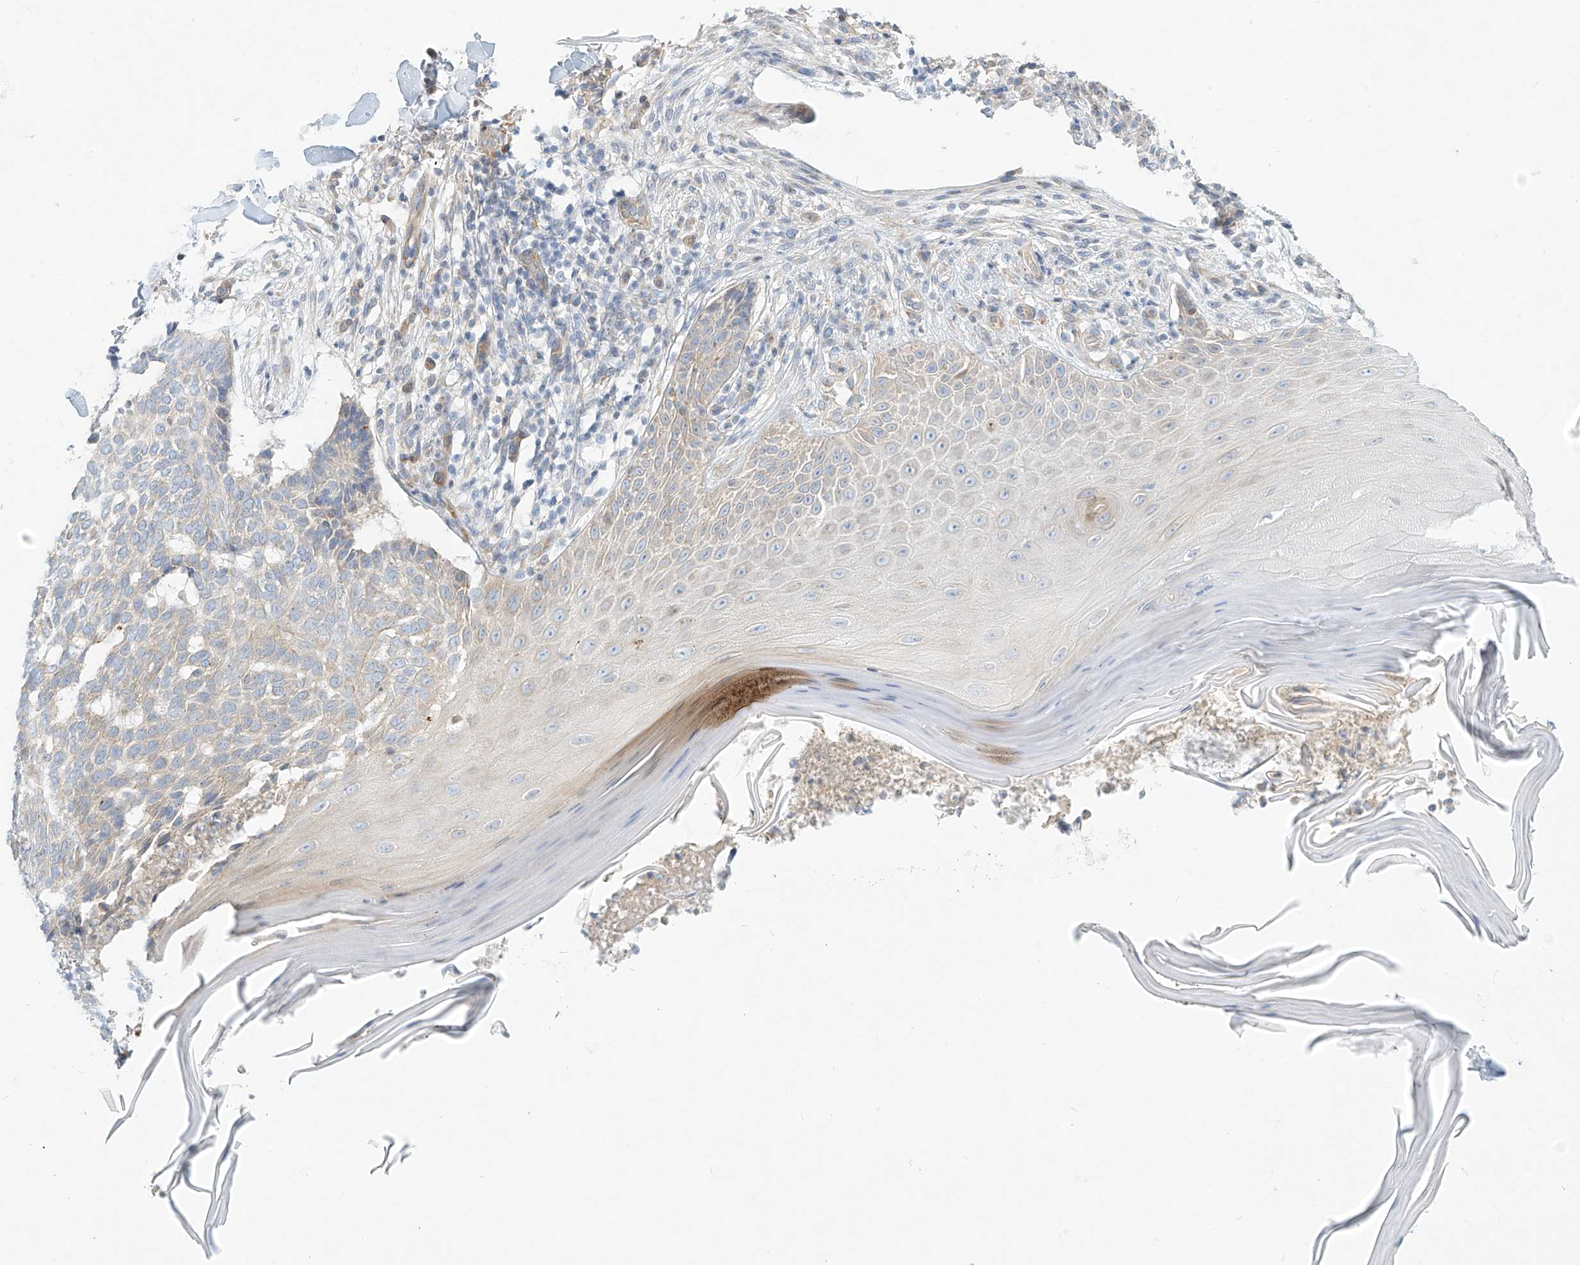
{"staining": {"intensity": "weak", "quantity": "25%-75%", "location": "cytoplasmic/membranous"}, "tissue": "skin cancer", "cell_type": "Tumor cells", "image_type": "cancer", "snomed": [{"axis": "morphology", "description": "Normal tissue, NOS"}, {"axis": "morphology", "description": "Basal cell carcinoma"}, {"axis": "topography", "description": "Skin"}], "caption": "A brown stain labels weak cytoplasmic/membranous positivity of a protein in human skin basal cell carcinoma tumor cells.", "gene": "PCYOX1", "patient": {"sex": "male", "age": 50}}